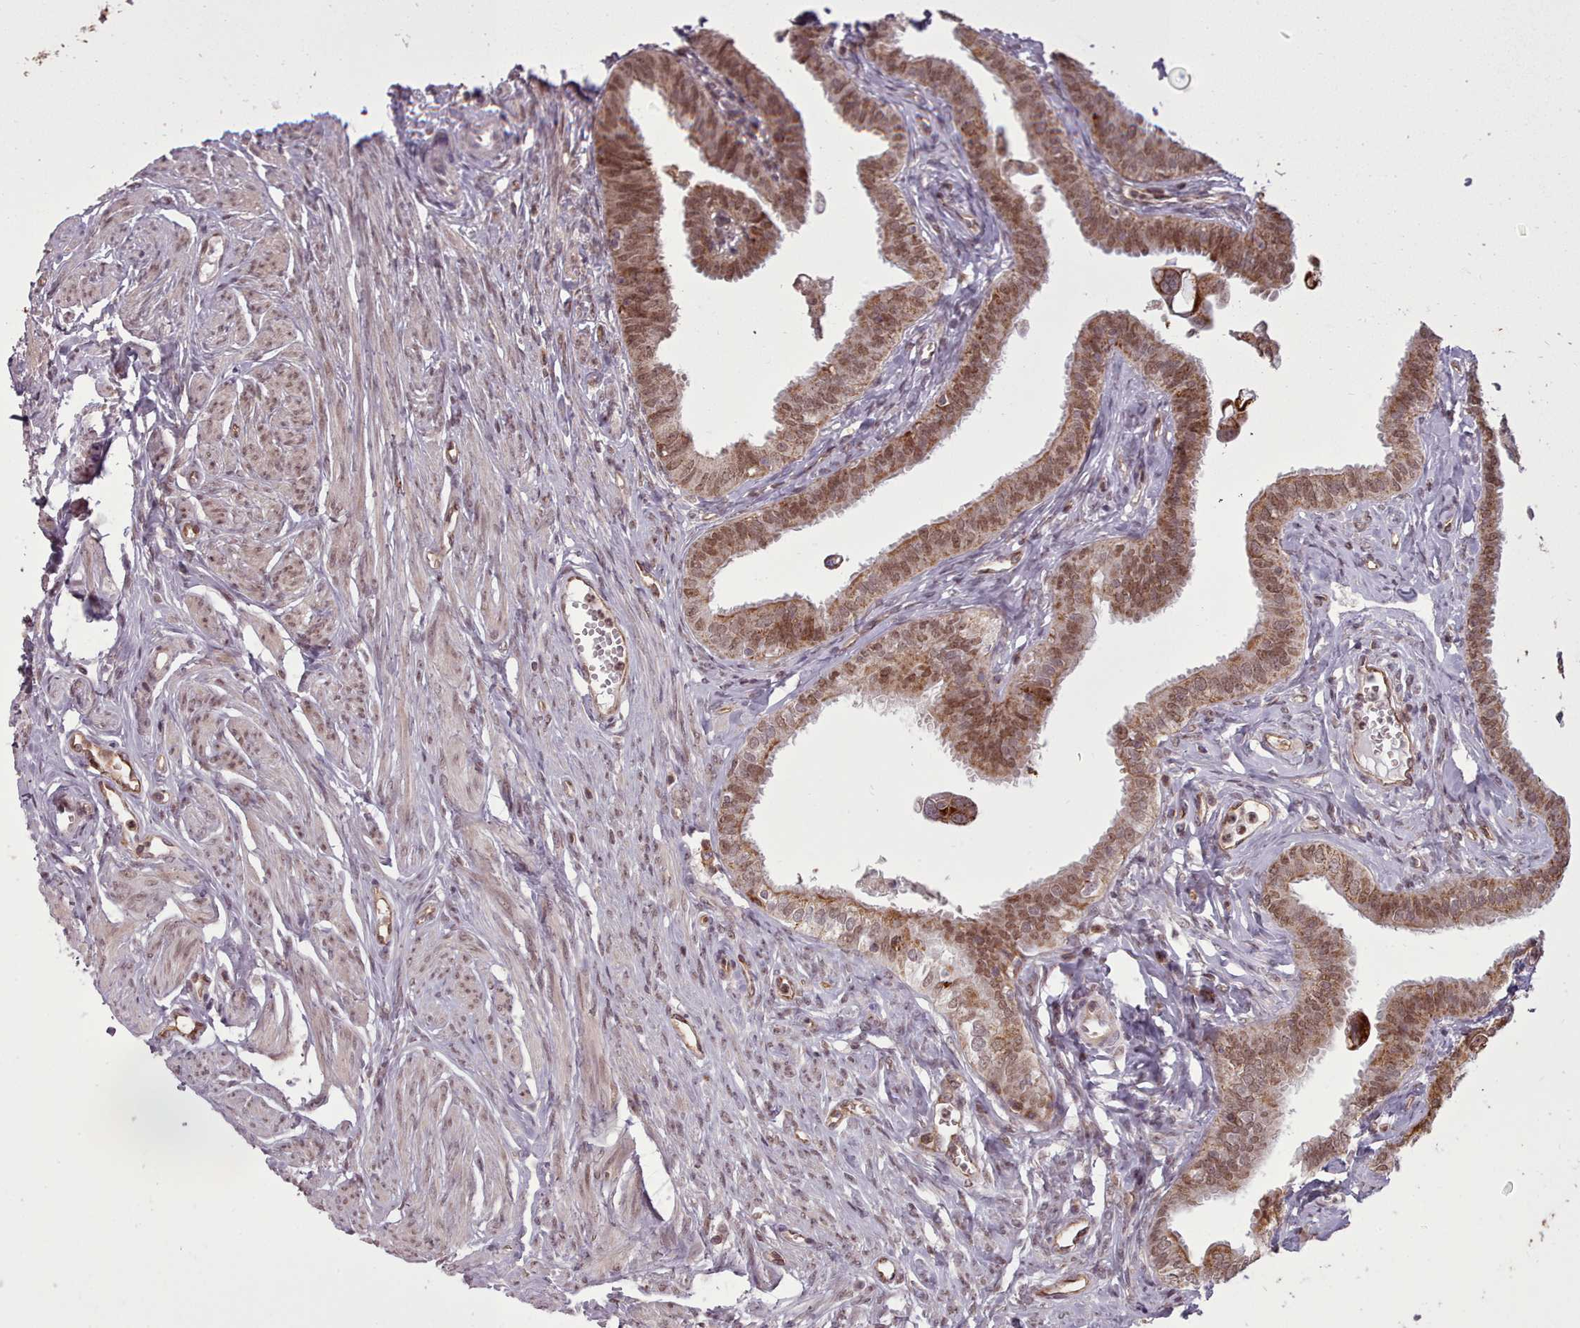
{"staining": {"intensity": "moderate", "quantity": ">75%", "location": "cytoplasmic/membranous,nuclear"}, "tissue": "fallopian tube", "cell_type": "Glandular cells", "image_type": "normal", "snomed": [{"axis": "morphology", "description": "Normal tissue, NOS"}, {"axis": "morphology", "description": "Carcinoma, NOS"}, {"axis": "topography", "description": "Fallopian tube"}, {"axis": "topography", "description": "Ovary"}], "caption": "Human fallopian tube stained with a brown dye exhibits moderate cytoplasmic/membranous,nuclear positive staining in approximately >75% of glandular cells.", "gene": "ZMYM4", "patient": {"sex": "female", "age": 59}}